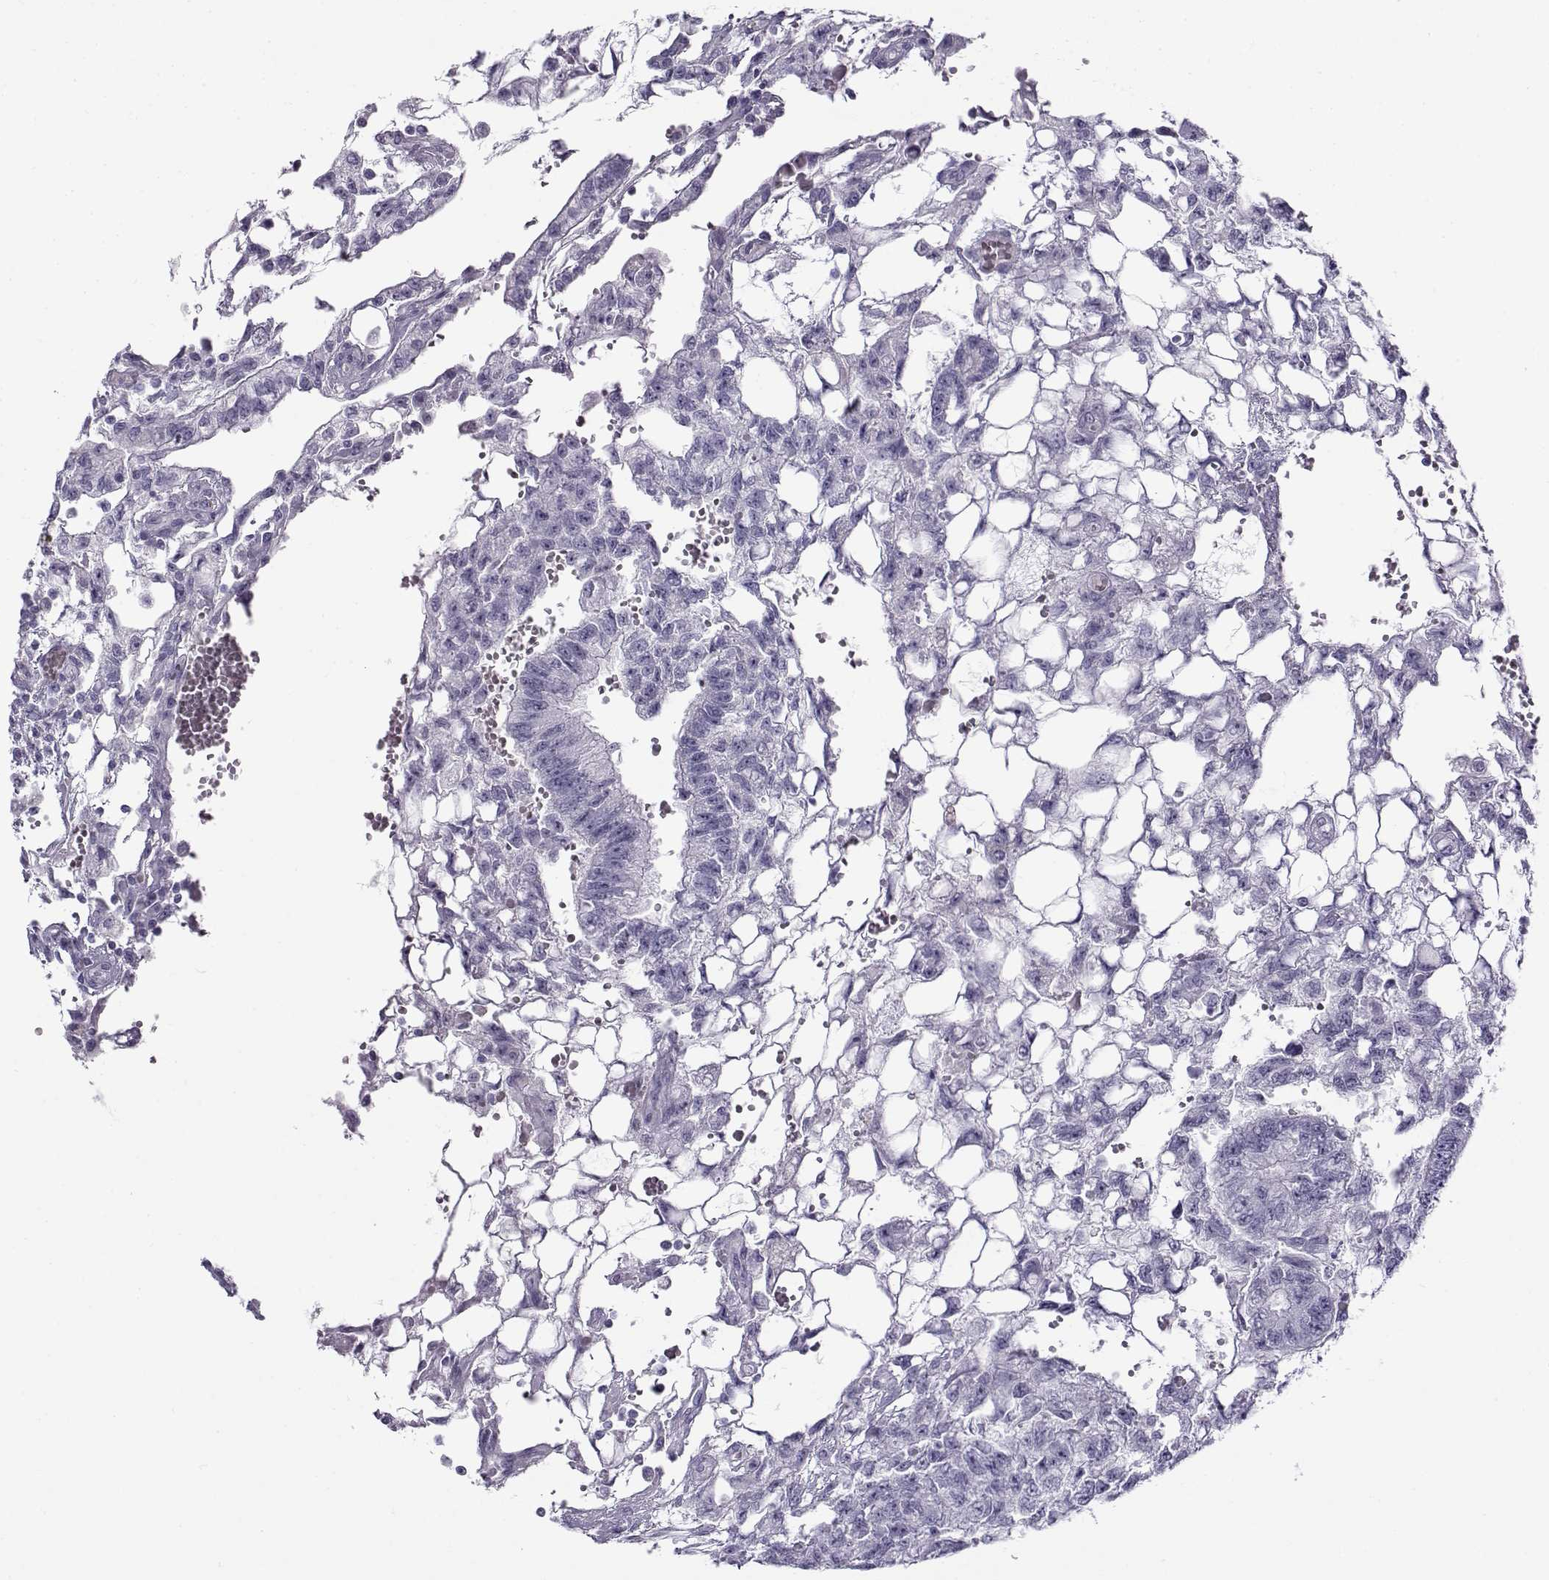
{"staining": {"intensity": "negative", "quantity": "none", "location": "none"}, "tissue": "testis cancer", "cell_type": "Tumor cells", "image_type": "cancer", "snomed": [{"axis": "morphology", "description": "Carcinoma, Embryonal, NOS"}, {"axis": "topography", "description": "Testis"}], "caption": "Testis embryonal carcinoma was stained to show a protein in brown. There is no significant positivity in tumor cells.", "gene": "GTSF1L", "patient": {"sex": "male", "age": 32}}